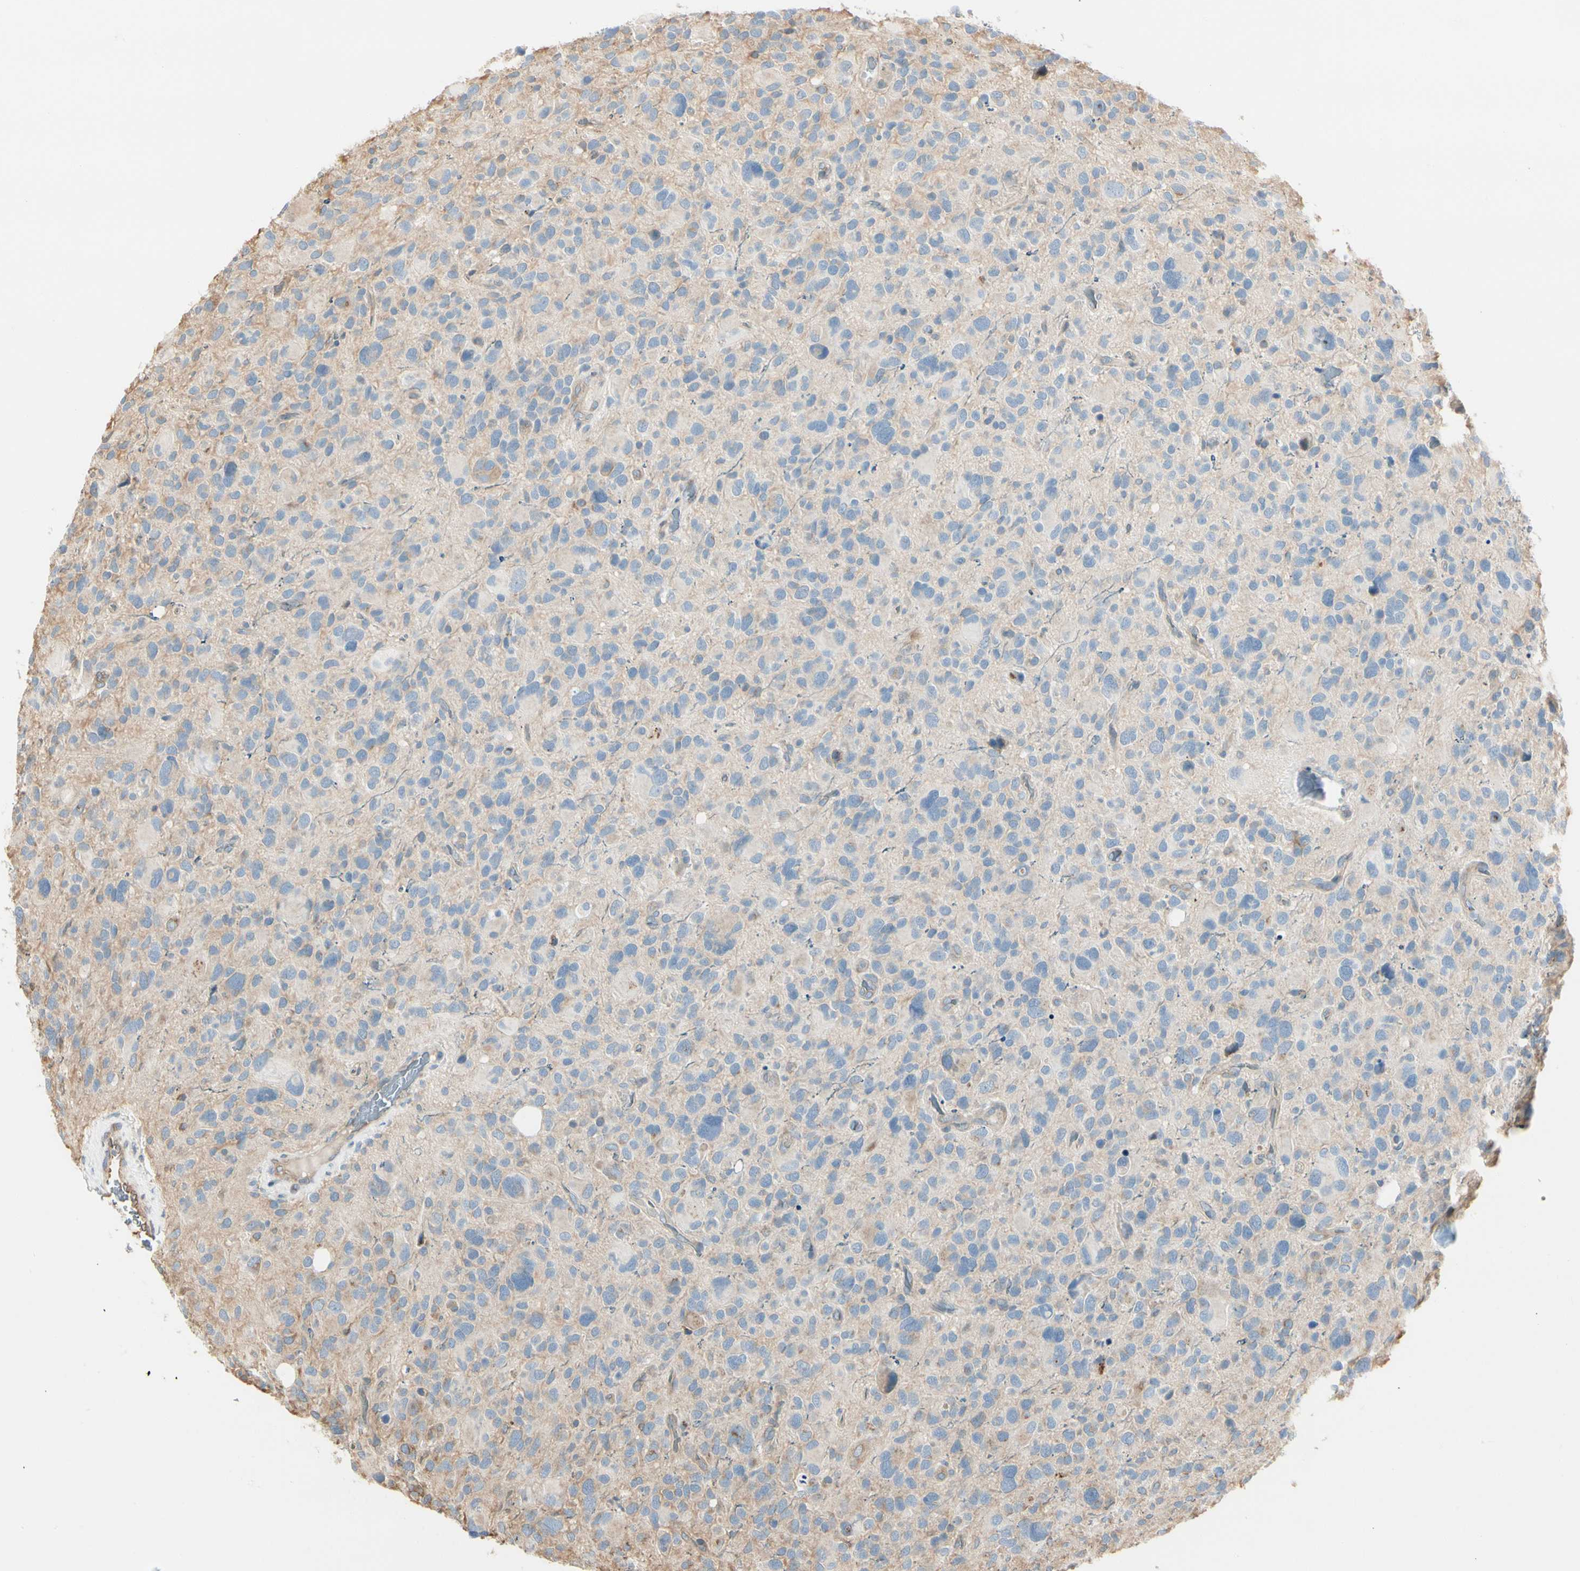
{"staining": {"intensity": "weak", "quantity": "<25%", "location": "cytoplasmic/membranous"}, "tissue": "glioma", "cell_type": "Tumor cells", "image_type": "cancer", "snomed": [{"axis": "morphology", "description": "Glioma, malignant, High grade"}, {"axis": "topography", "description": "Brain"}], "caption": "An image of glioma stained for a protein exhibits no brown staining in tumor cells.", "gene": "NUCB2", "patient": {"sex": "male", "age": 48}}